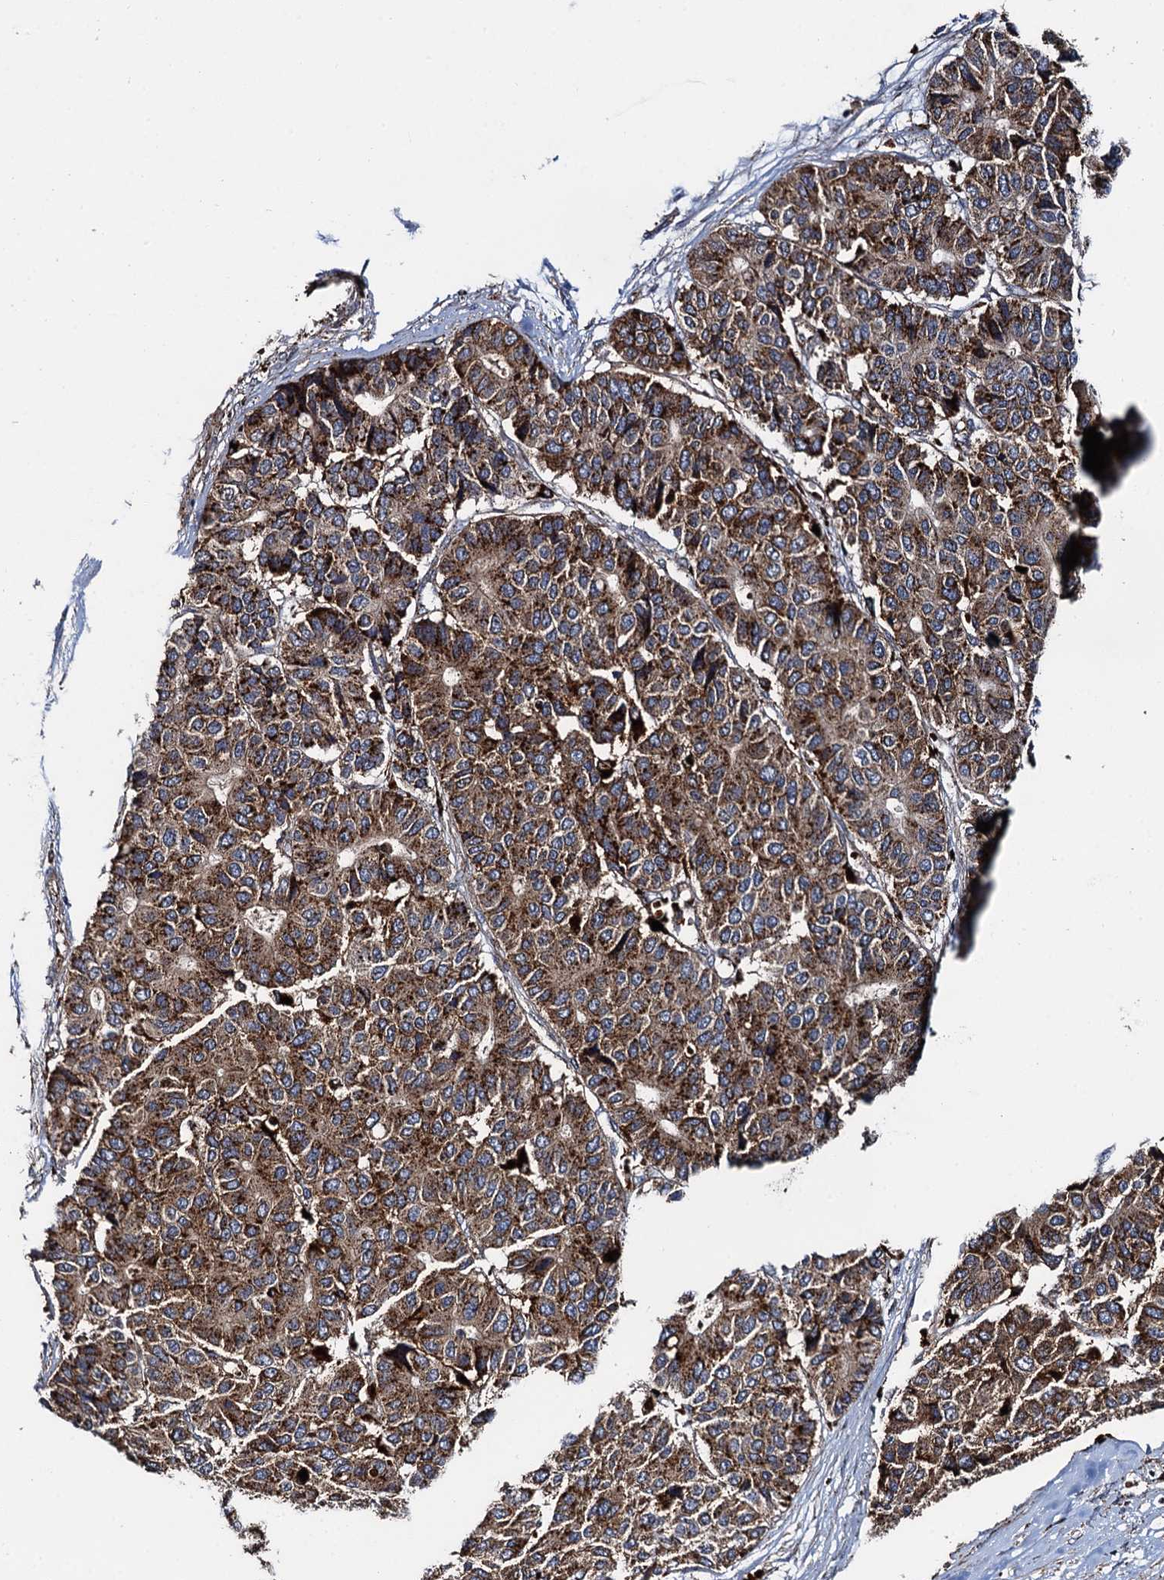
{"staining": {"intensity": "strong", "quantity": ">75%", "location": "cytoplasmic/membranous"}, "tissue": "pancreatic cancer", "cell_type": "Tumor cells", "image_type": "cancer", "snomed": [{"axis": "morphology", "description": "Adenocarcinoma, NOS"}, {"axis": "topography", "description": "Pancreas"}], "caption": "Protein expression analysis of pancreatic cancer (adenocarcinoma) exhibits strong cytoplasmic/membranous positivity in approximately >75% of tumor cells.", "gene": "GBA1", "patient": {"sex": "male", "age": 50}}